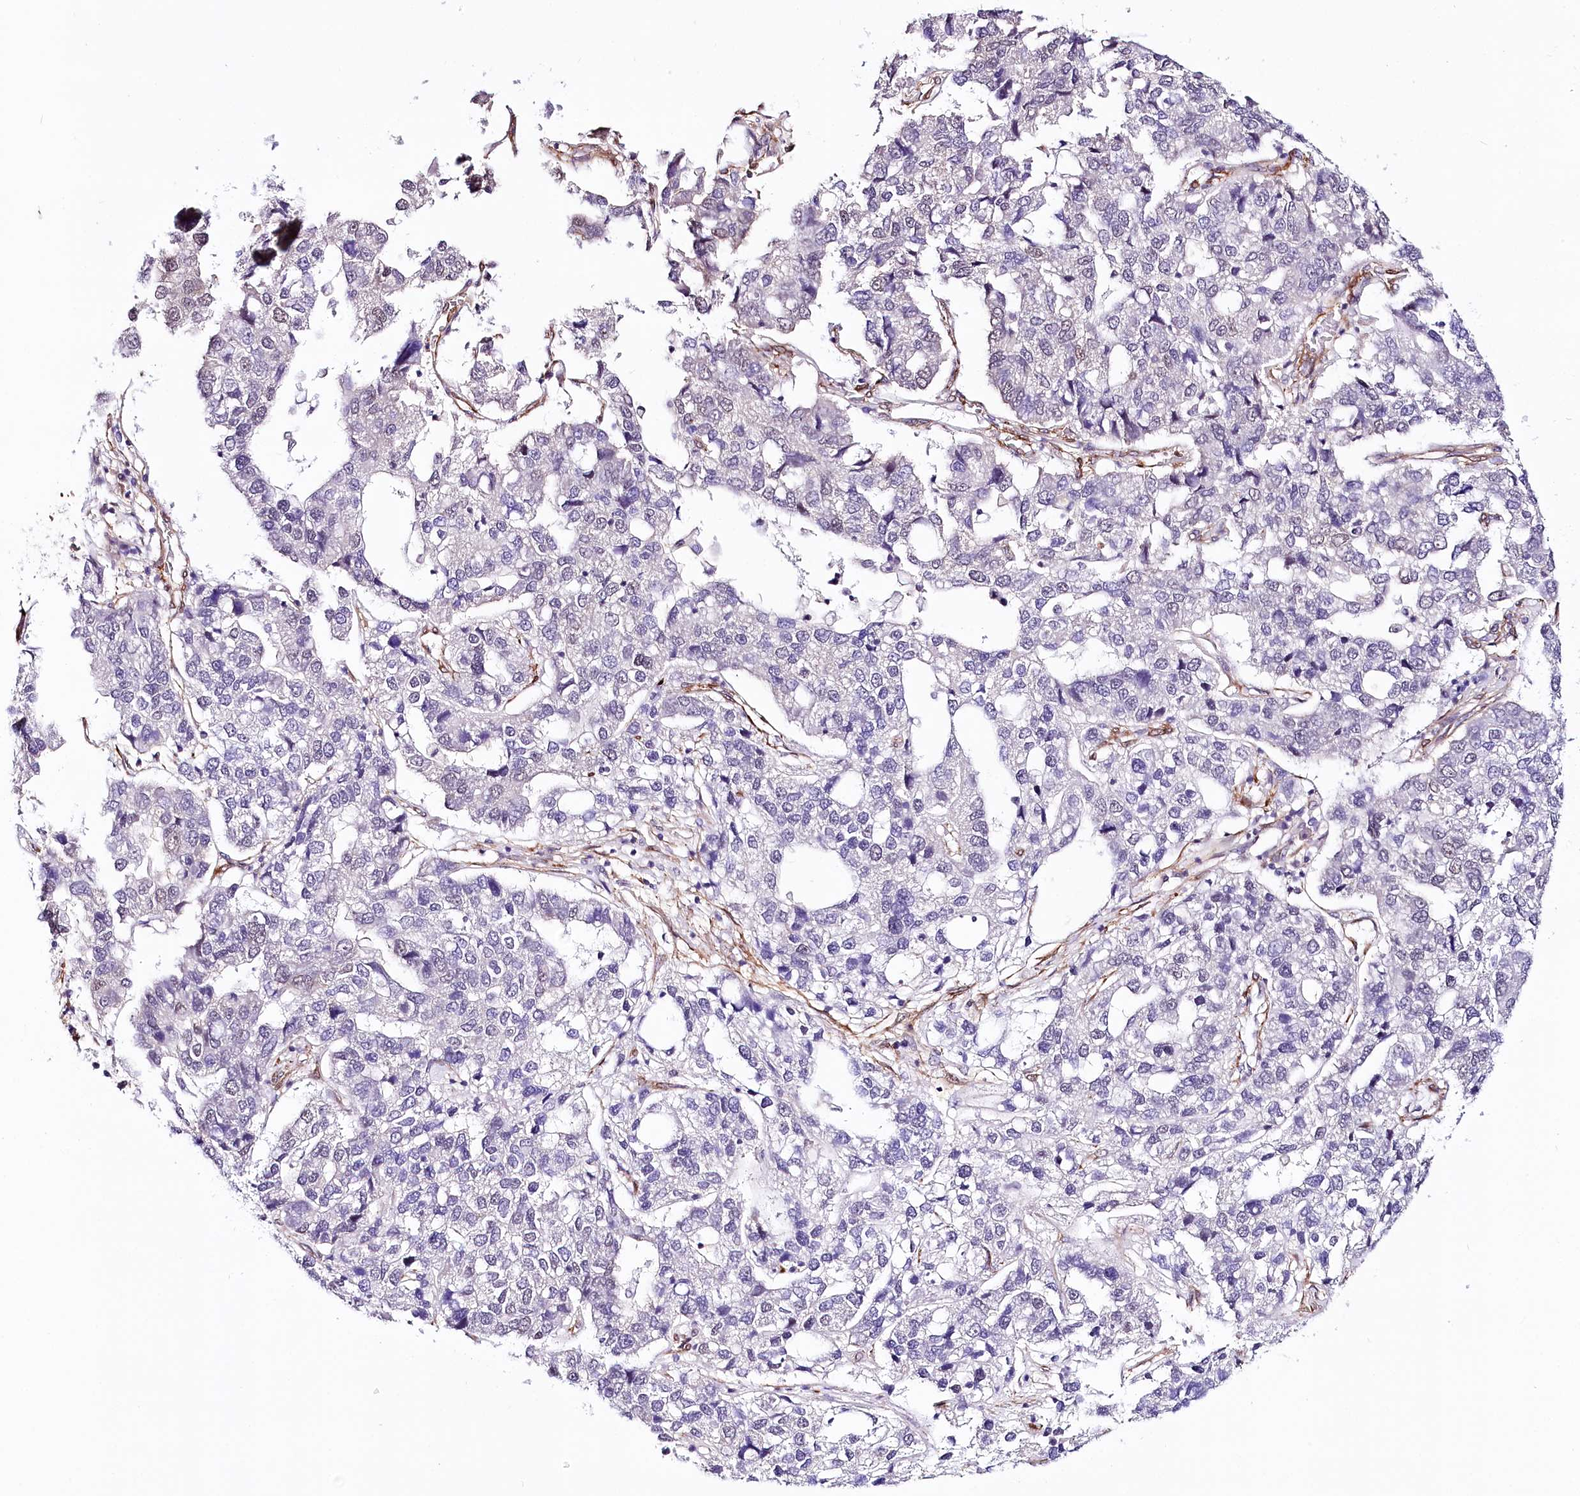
{"staining": {"intensity": "negative", "quantity": "none", "location": "none"}, "tissue": "pancreatic cancer", "cell_type": "Tumor cells", "image_type": "cancer", "snomed": [{"axis": "morphology", "description": "Adenocarcinoma, NOS"}, {"axis": "topography", "description": "Pancreas"}], "caption": "Tumor cells are negative for protein expression in human pancreatic cancer (adenocarcinoma).", "gene": "PPP2R5B", "patient": {"sex": "female", "age": 61}}